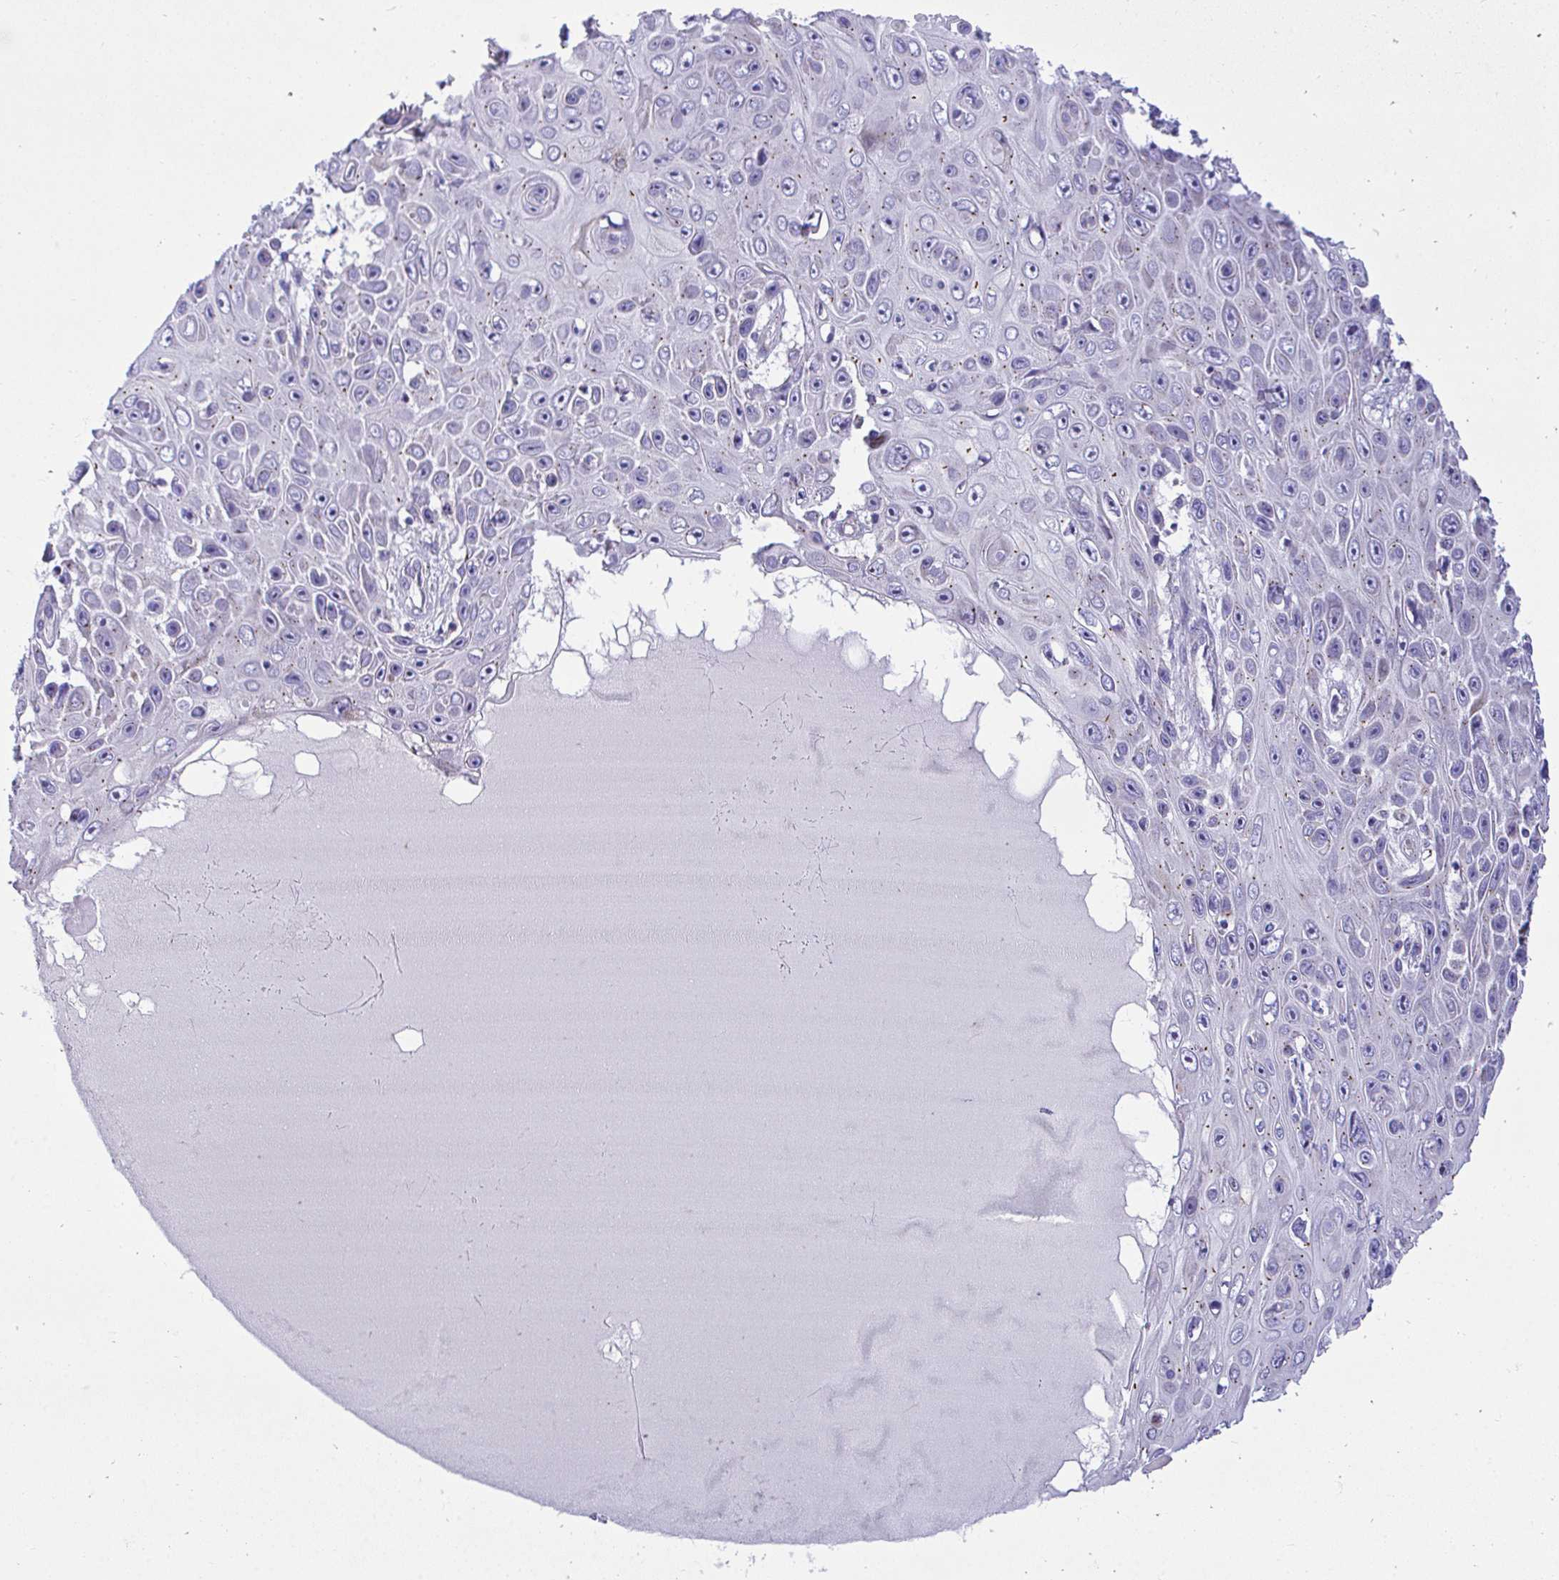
{"staining": {"intensity": "negative", "quantity": "none", "location": "none"}, "tissue": "skin cancer", "cell_type": "Tumor cells", "image_type": "cancer", "snomed": [{"axis": "morphology", "description": "Squamous cell carcinoma, NOS"}, {"axis": "topography", "description": "Skin"}], "caption": "Immunohistochemistry micrograph of human skin cancer (squamous cell carcinoma) stained for a protein (brown), which demonstrates no expression in tumor cells.", "gene": "MRPS16", "patient": {"sex": "male", "age": 82}}